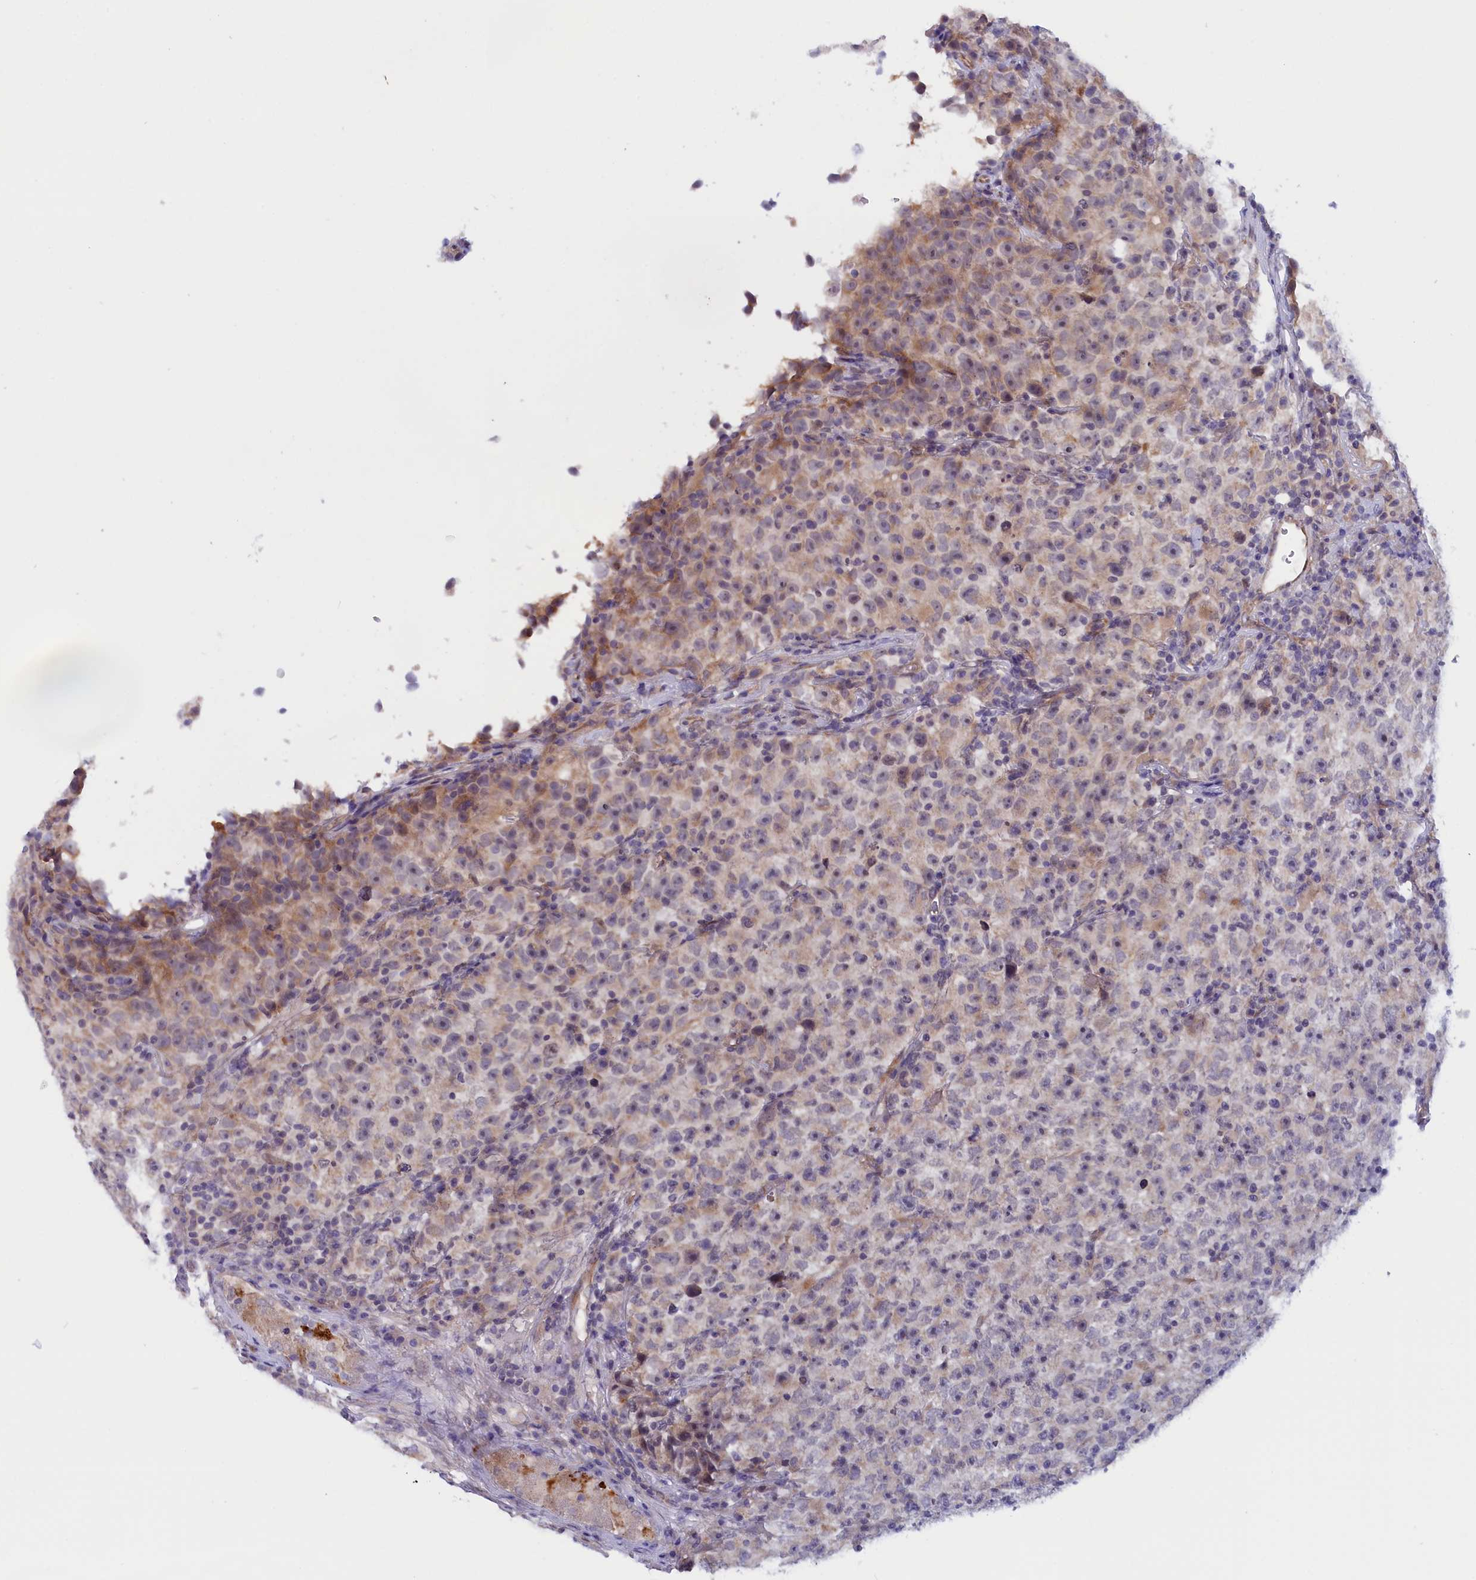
{"staining": {"intensity": "weak", "quantity": "<25%", "location": "cytoplasmic/membranous"}, "tissue": "testis cancer", "cell_type": "Tumor cells", "image_type": "cancer", "snomed": [{"axis": "morphology", "description": "Seminoma, NOS"}, {"axis": "topography", "description": "Testis"}], "caption": "Immunohistochemical staining of testis cancer (seminoma) reveals no significant staining in tumor cells.", "gene": "IGFALS", "patient": {"sex": "male", "age": 22}}